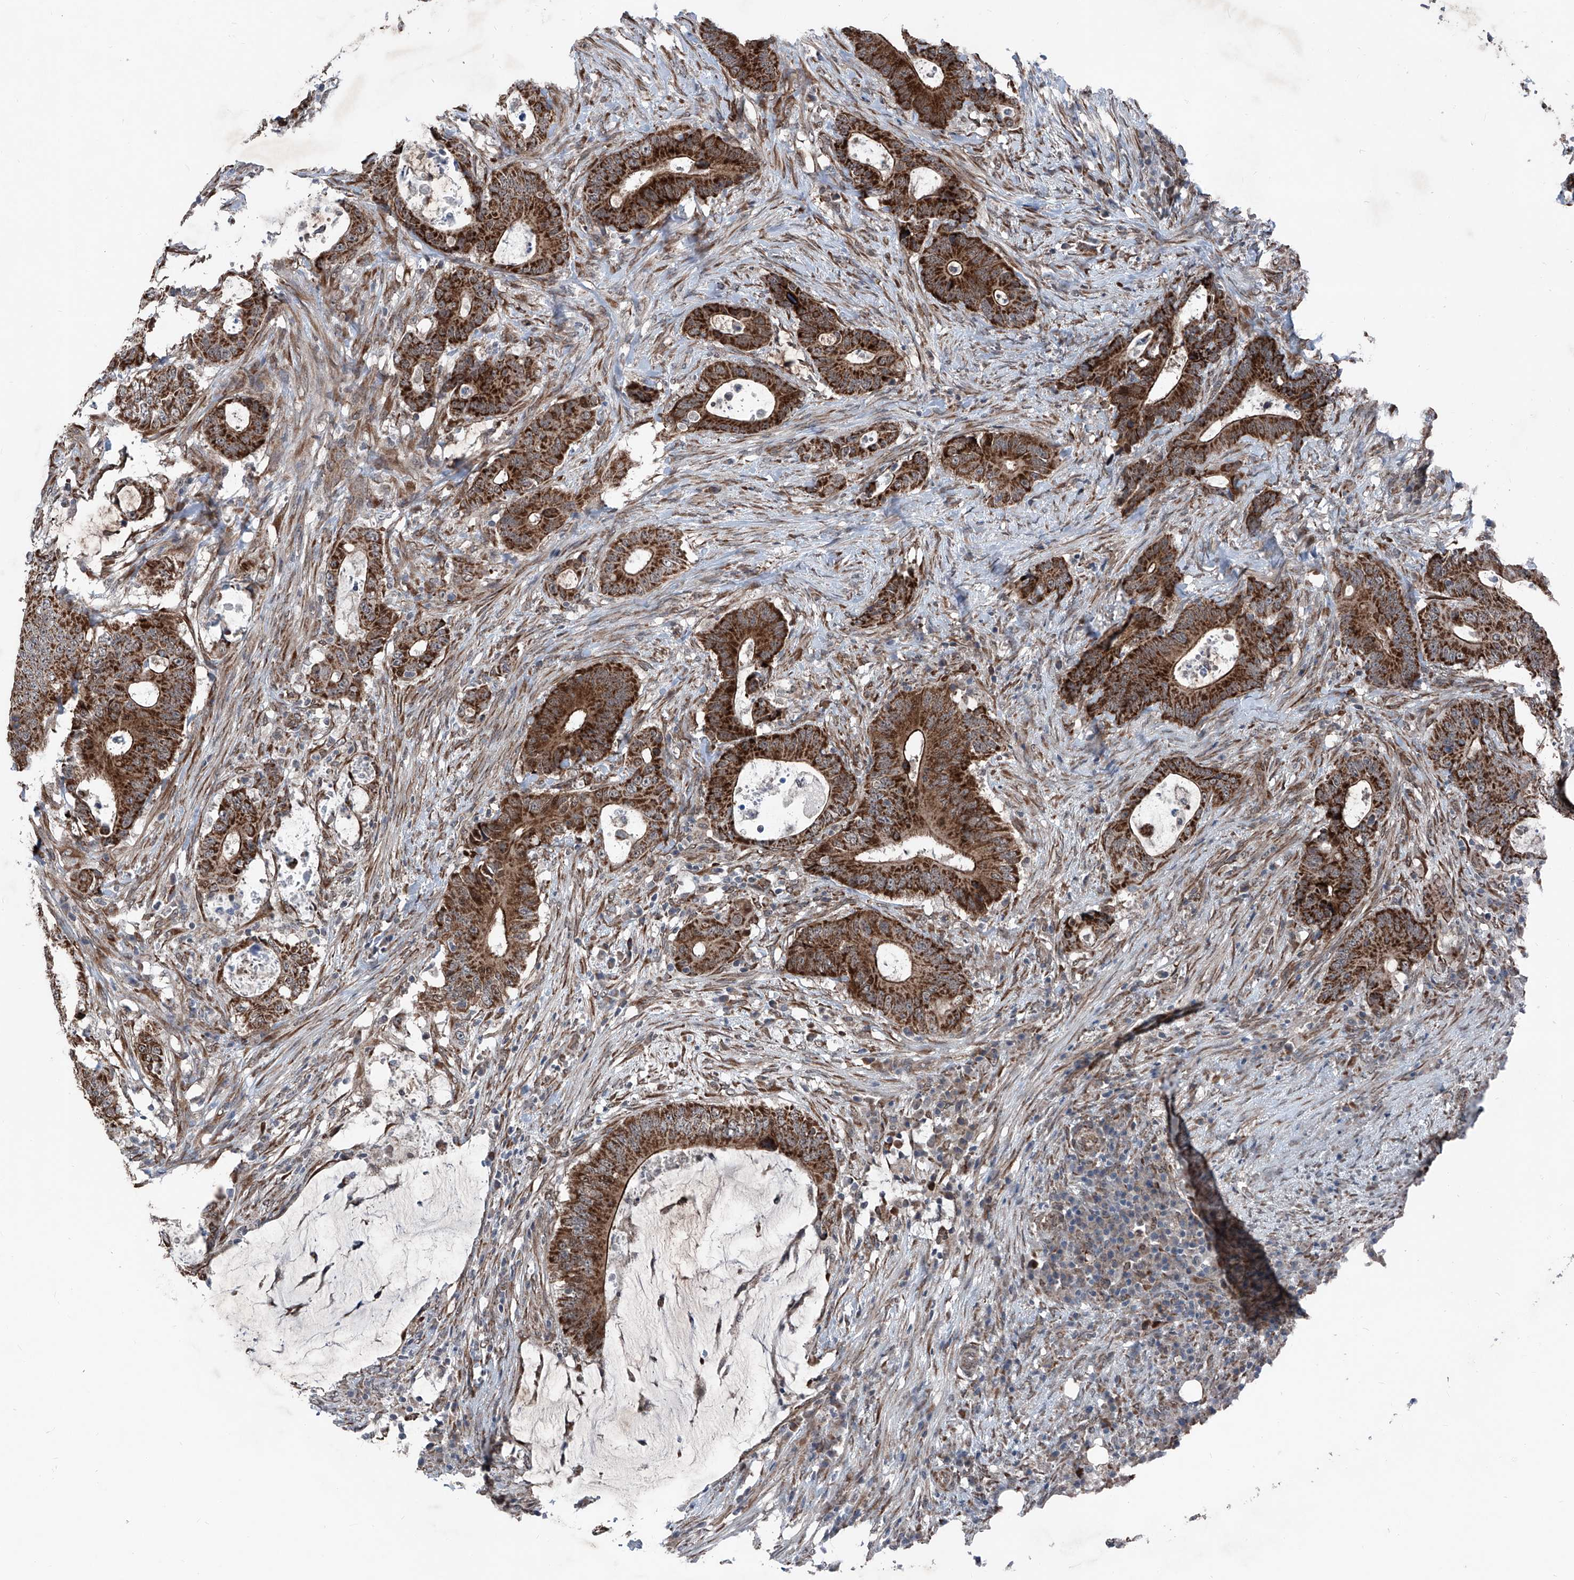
{"staining": {"intensity": "strong", "quantity": ">75%", "location": "cytoplasmic/membranous"}, "tissue": "colorectal cancer", "cell_type": "Tumor cells", "image_type": "cancer", "snomed": [{"axis": "morphology", "description": "Adenocarcinoma, NOS"}, {"axis": "topography", "description": "Colon"}], "caption": "Immunohistochemical staining of human colorectal cancer shows high levels of strong cytoplasmic/membranous staining in approximately >75% of tumor cells.", "gene": "COA7", "patient": {"sex": "male", "age": 83}}